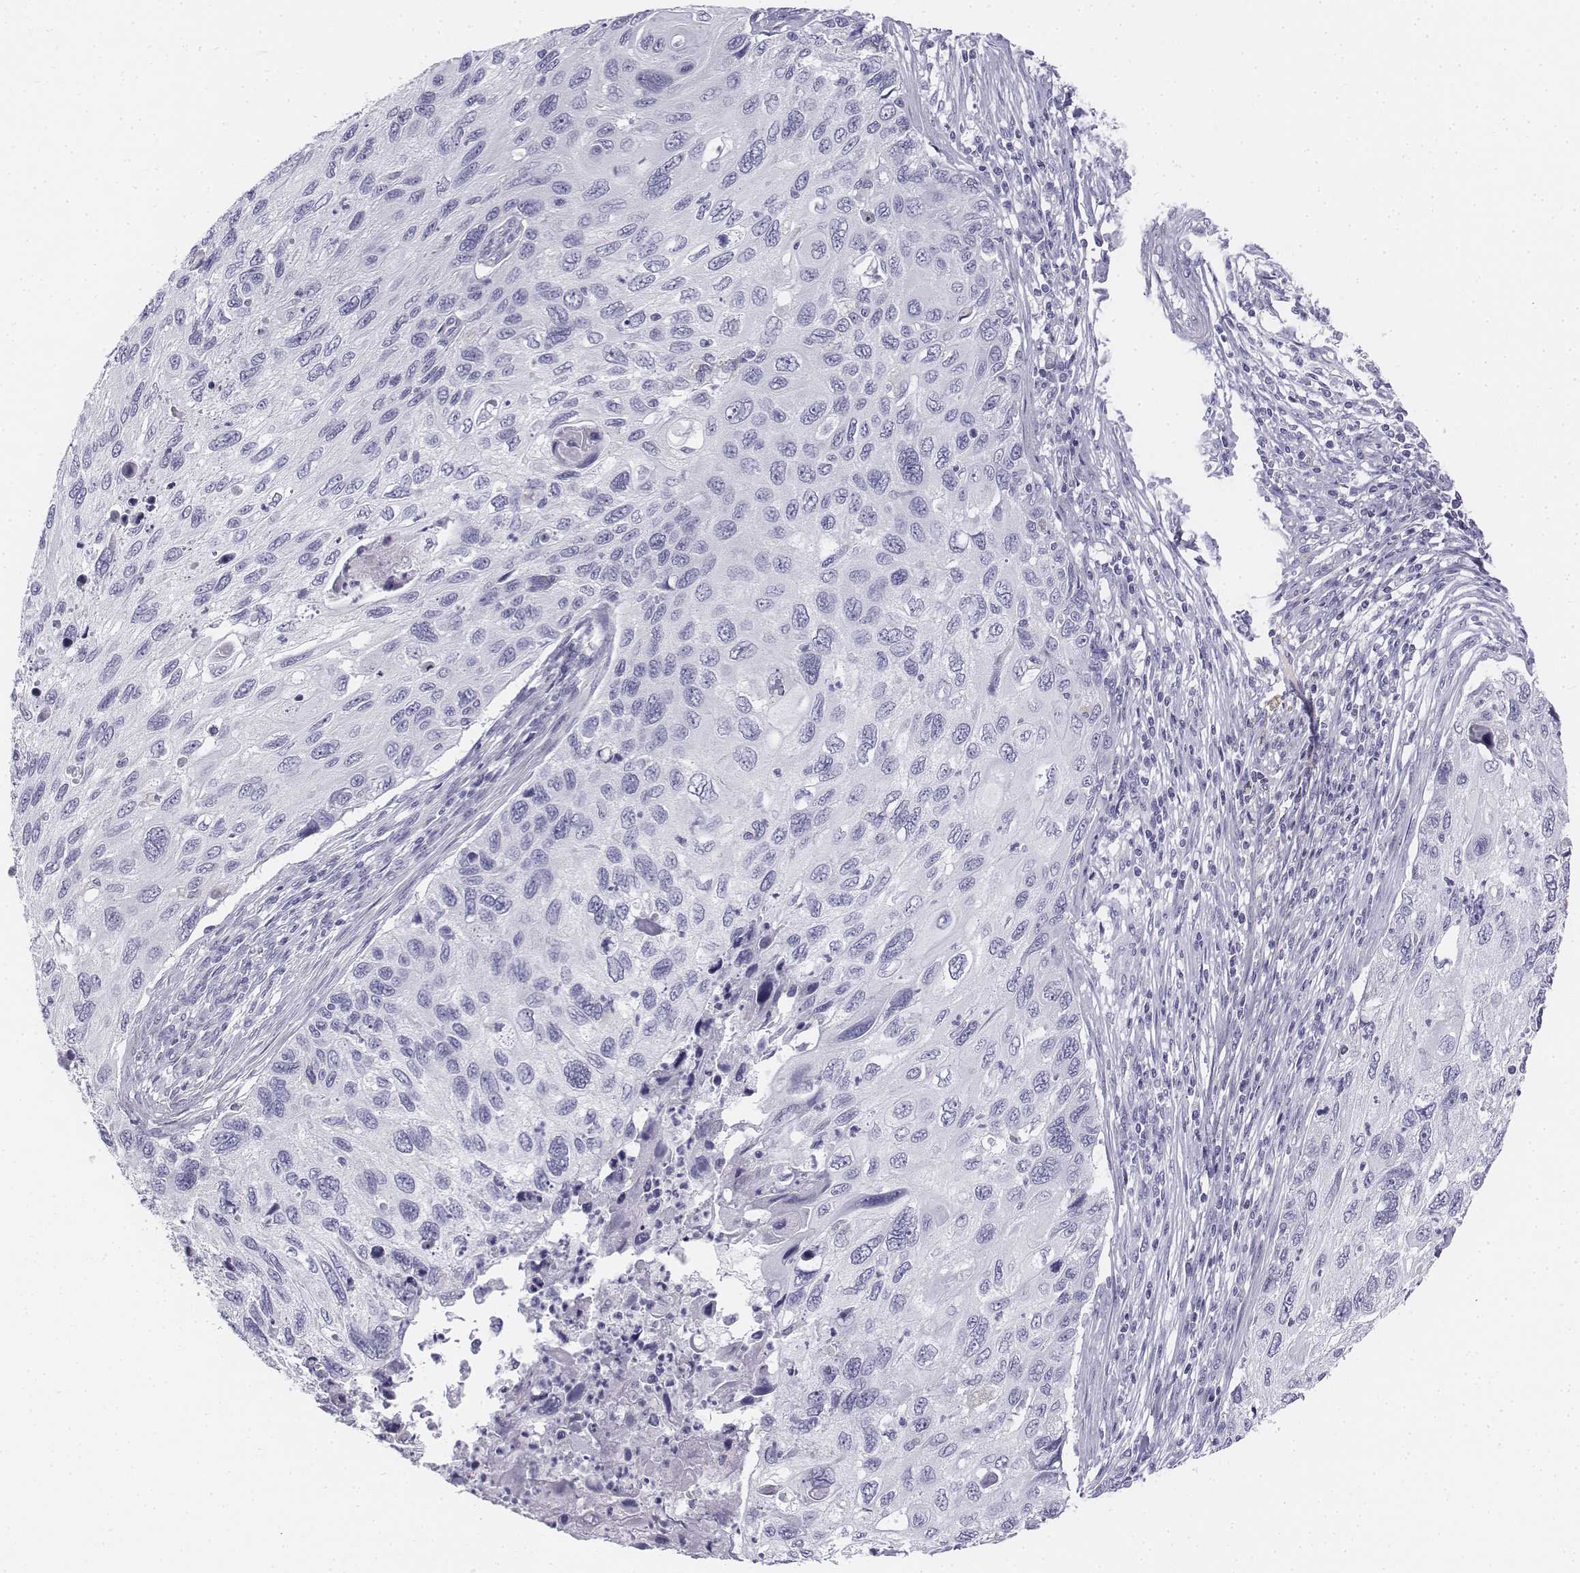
{"staining": {"intensity": "negative", "quantity": "none", "location": "none"}, "tissue": "cervical cancer", "cell_type": "Tumor cells", "image_type": "cancer", "snomed": [{"axis": "morphology", "description": "Squamous cell carcinoma, NOS"}, {"axis": "topography", "description": "Cervix"}], "caption": "Immunohistochemistry of cervical cancer (squamous cell carcinoma) demonstrates no staining in tumor cells. (Stains: DAB (3,3'-diaminobenzidine) immunohistochemistry with hematoxylin counter stain, Microscopy: brightfield microscopy at high magnification).", "gene": "TH", "patient": {"sex": "female", "age": 70}}